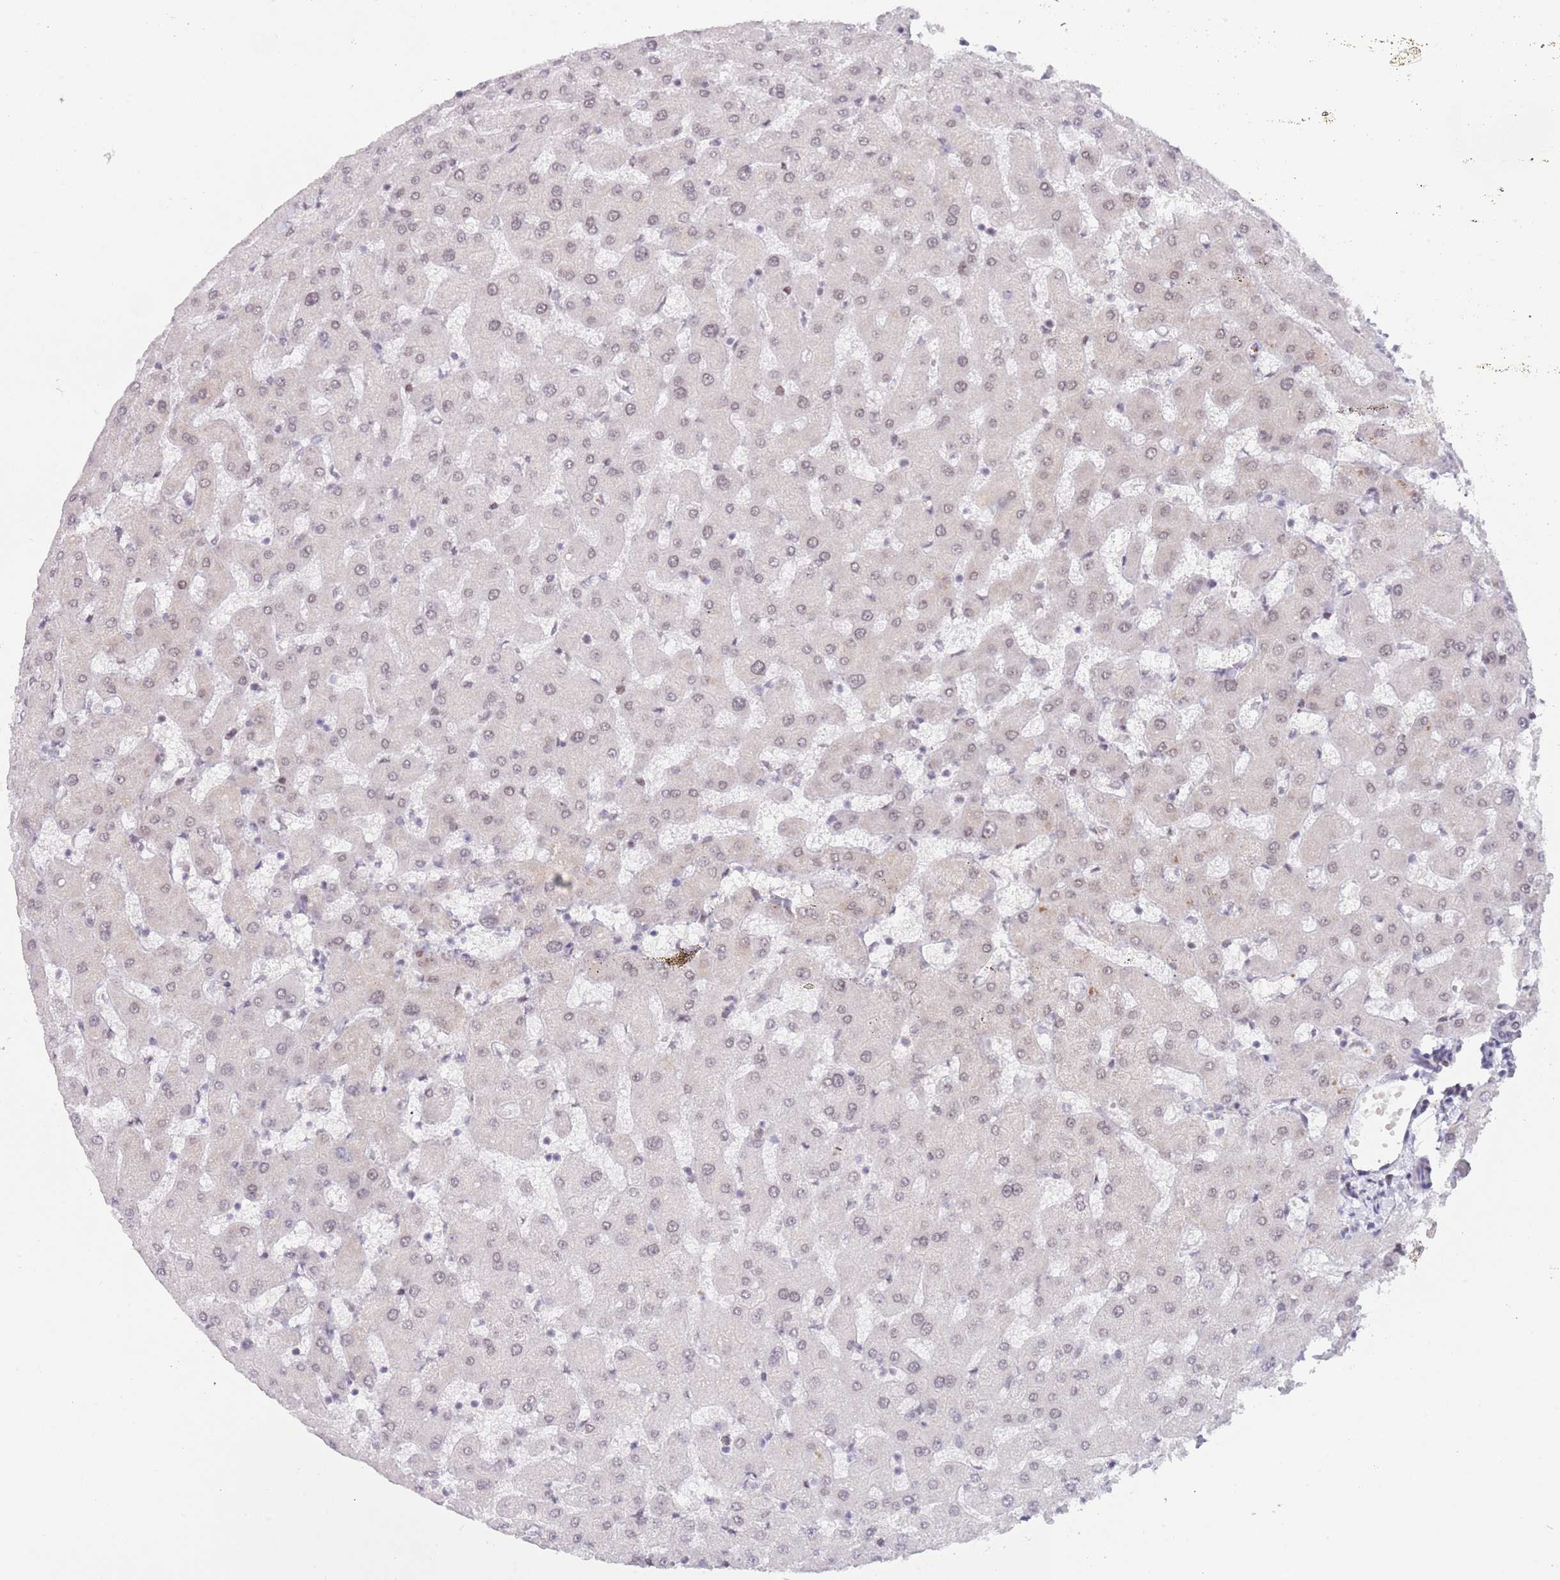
{"staining": {"intensity": "negative", "quantity": "none", "location": "none"}, "tissue": "liver", "cell_type": "Cholangiocytes", "image_type": "normal", "snomed": [{"axis": "morphology", "description": "Normal tissue, NOS"}, {"axis": "topography", "description": "Liver"}], "caption": "Cholangiocytes show no significant protein expression in normal liver. (Stains: DAB (3,3'-diaminobenzidine) immunohistochemistry with hematoxylin counter stain, Microscopy: brightfield microscopy at high magnification).", "gene": "ZNF382", "patient": {"sex": "female", "age": 63}}